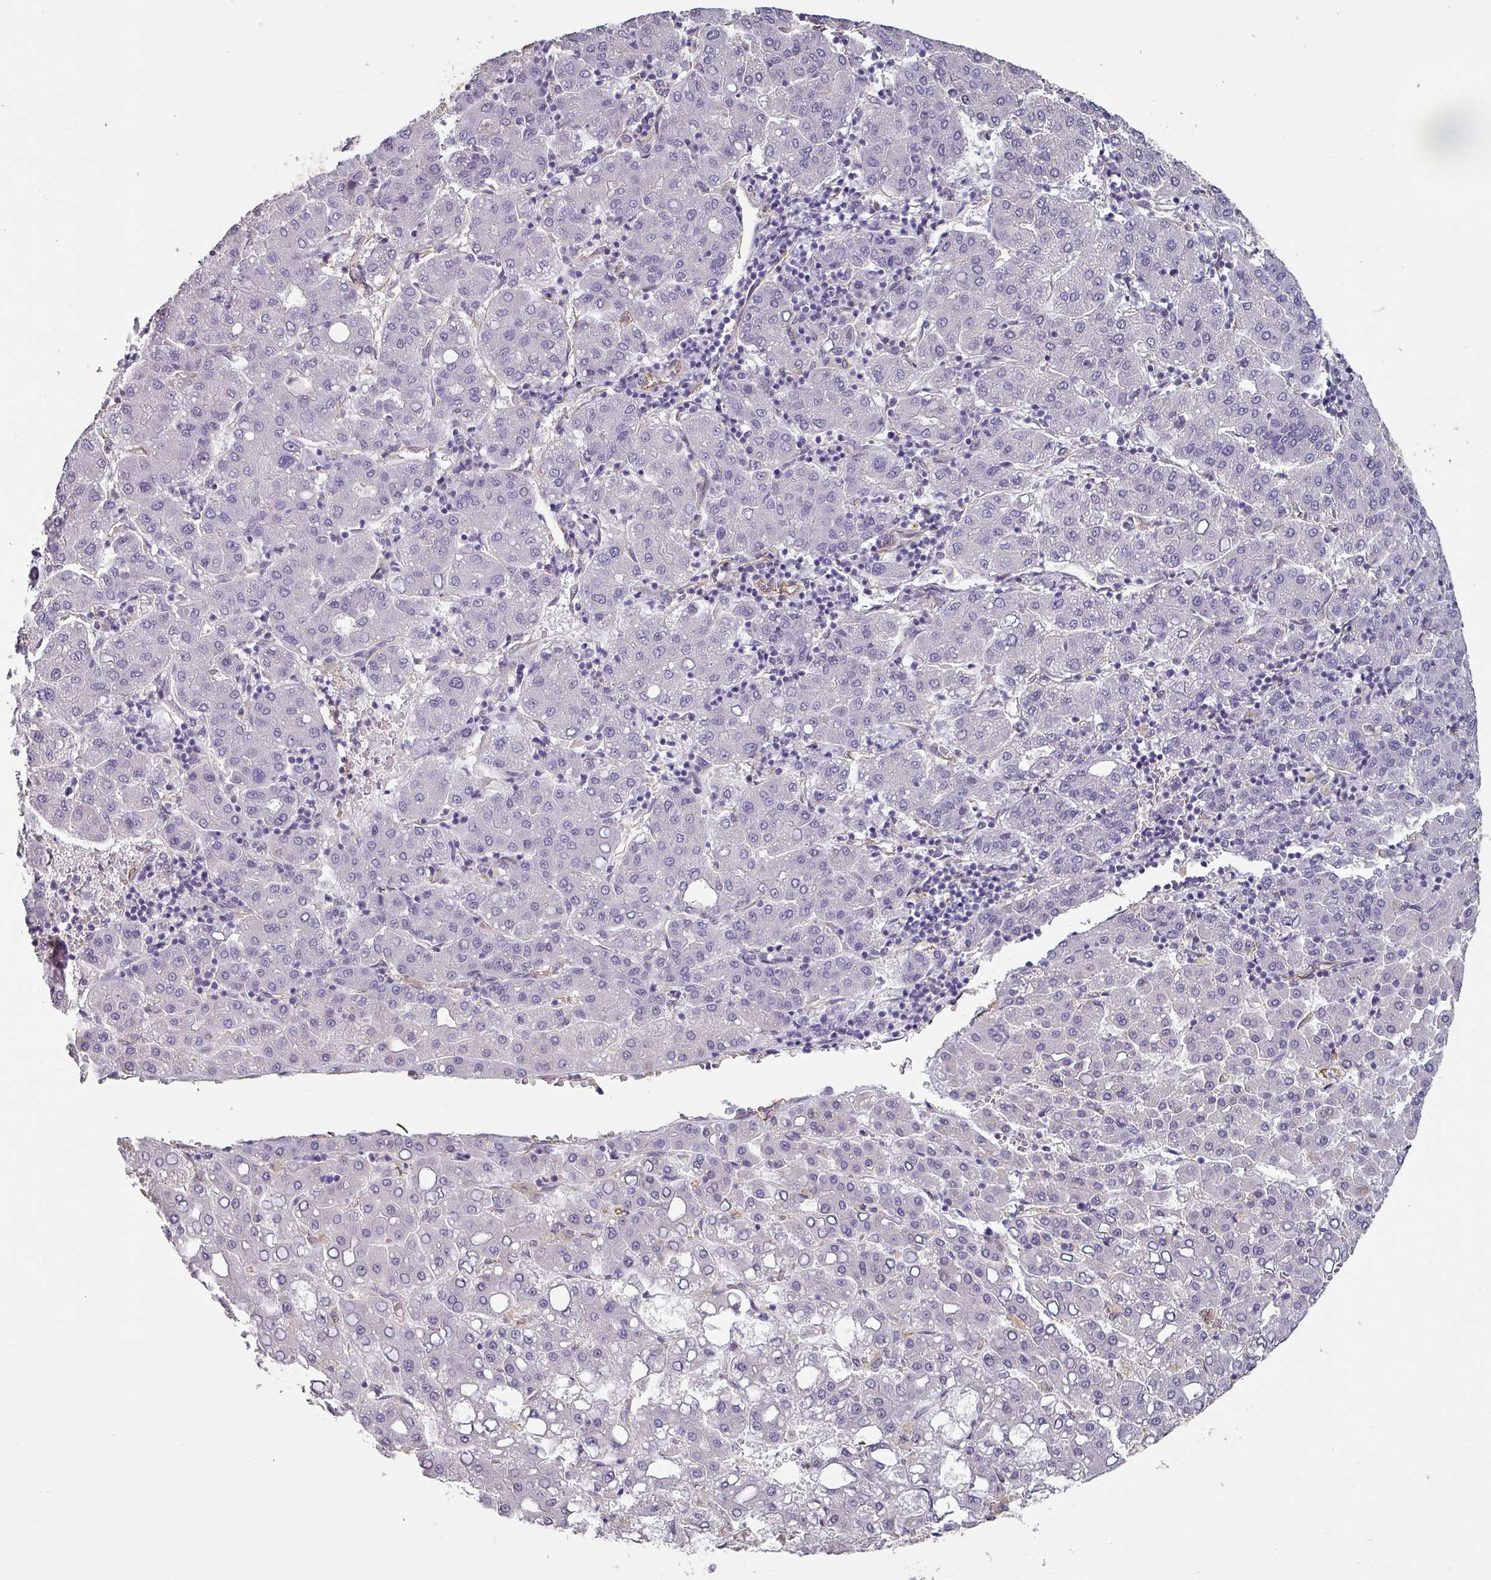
{"staining": {"intensity": "negative", "quantity": "none", "location": "none"}, "tissue": "liver cancer", "cell_type": "Tumor cells", "image_type": "cancer", "snomed": [{"axis": "morphology", "description": "Carcinoma, Hepatocellular, NOS"}, {"axis": "topography", "description": "Liver"}], "caption": "Human liver hepatocellular carcinoma stained for a protein using immunohistochemistry (IHC) shows no staining in tumor cells.", "gene": "ZNF280C", "patient": {"sex": "male", "age": 65}}